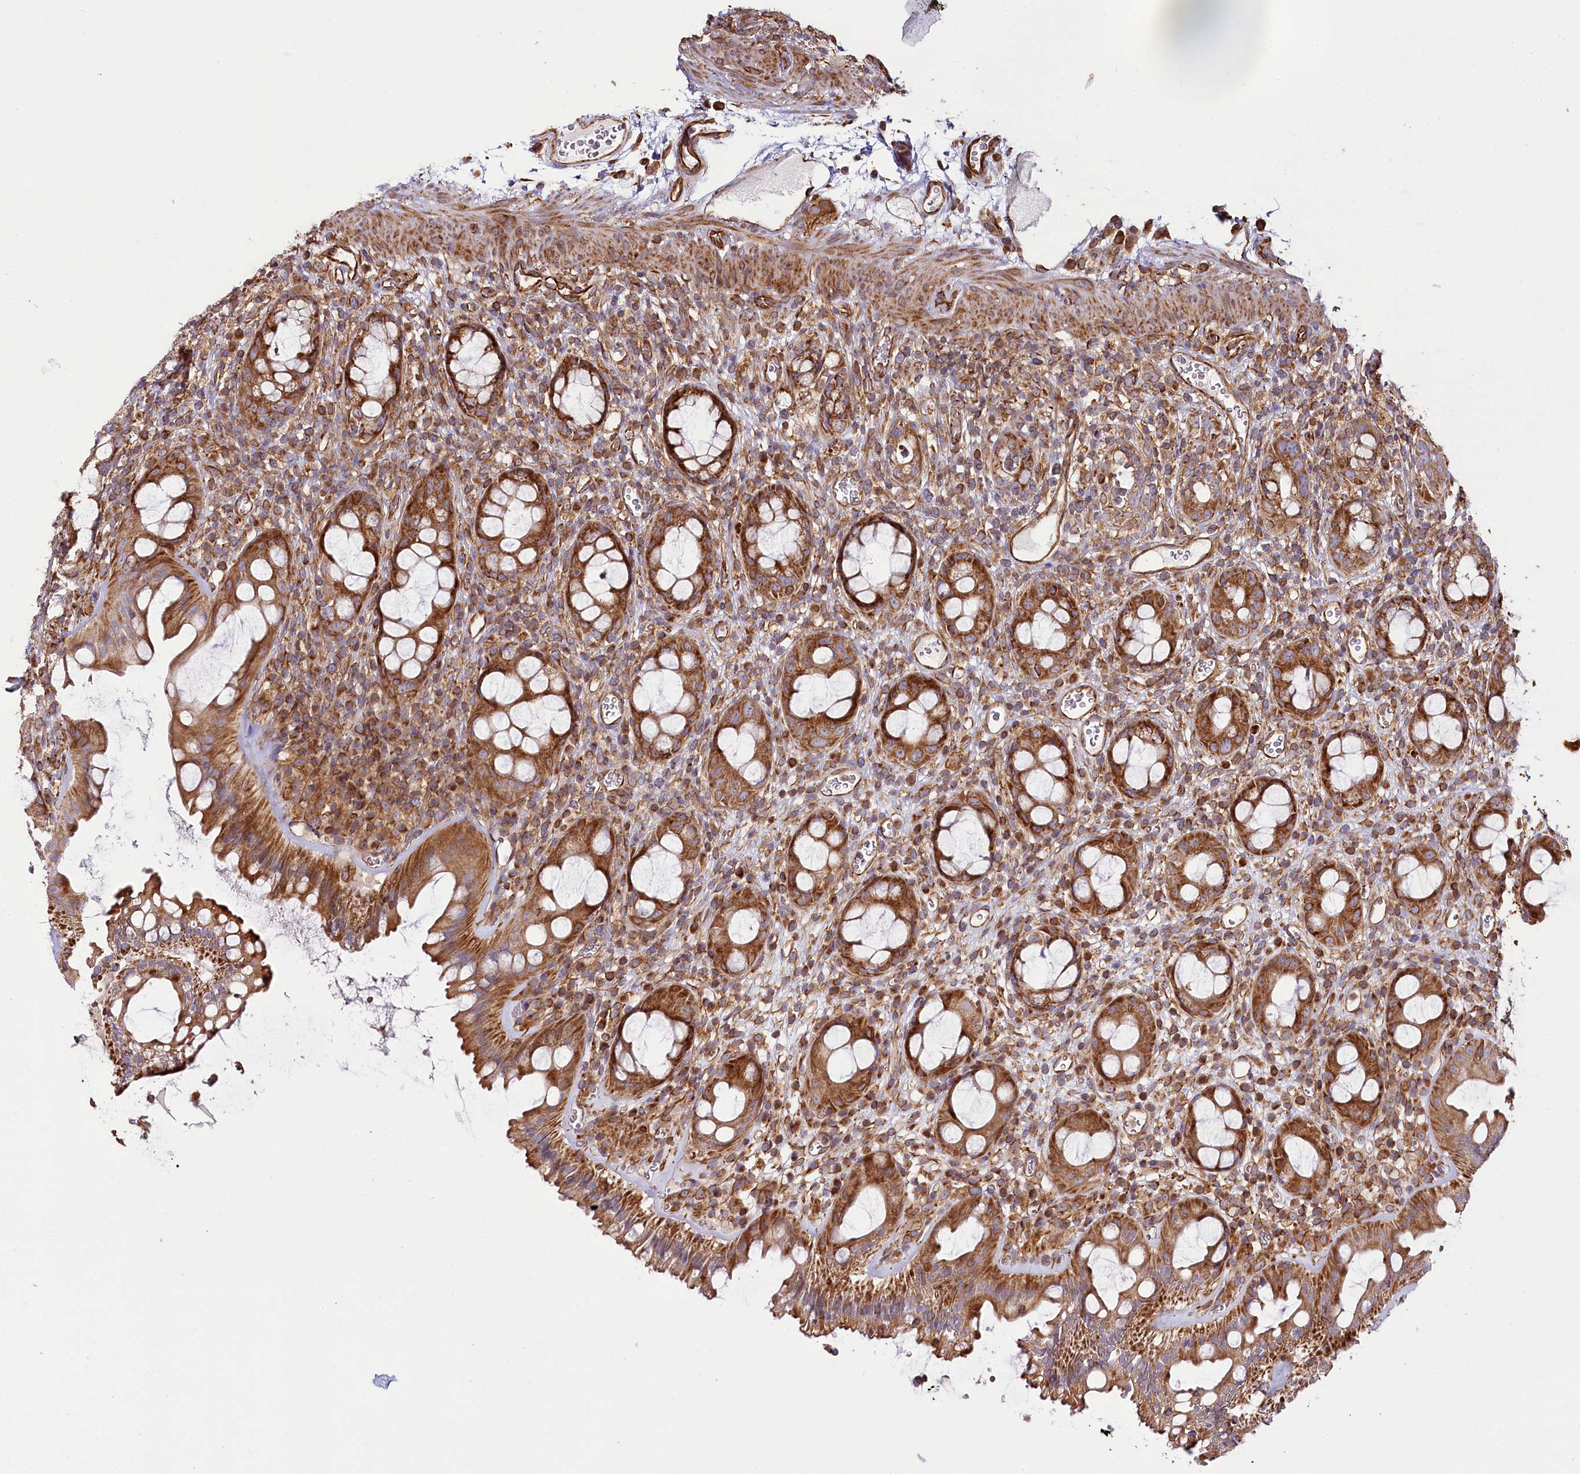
{"staining": {"intensity": "strong", "quantity": ">75%", "location": "cytoplasmic/membranous"}, "tissue": "rectum", "cell_type": "Glandular cells", "image_type": "normal", "snomed": [{"axis": "morphology", "description": "Normal tissue, NOS"}, {"axis": "topography", "description": "Rectum"}], "caption": "Brown immunohistochemical staining in normal rectum reveals strong cytoplasmic/membranous staining in approximately >75% of glandular cells. The protein of interest is stained brown, and the nuclei are stained in blue (DAB IHC with brightfield microscopy, high magnification).", "gene": "THUMPD3", "patient": {"sex": "female", "age": 57}}